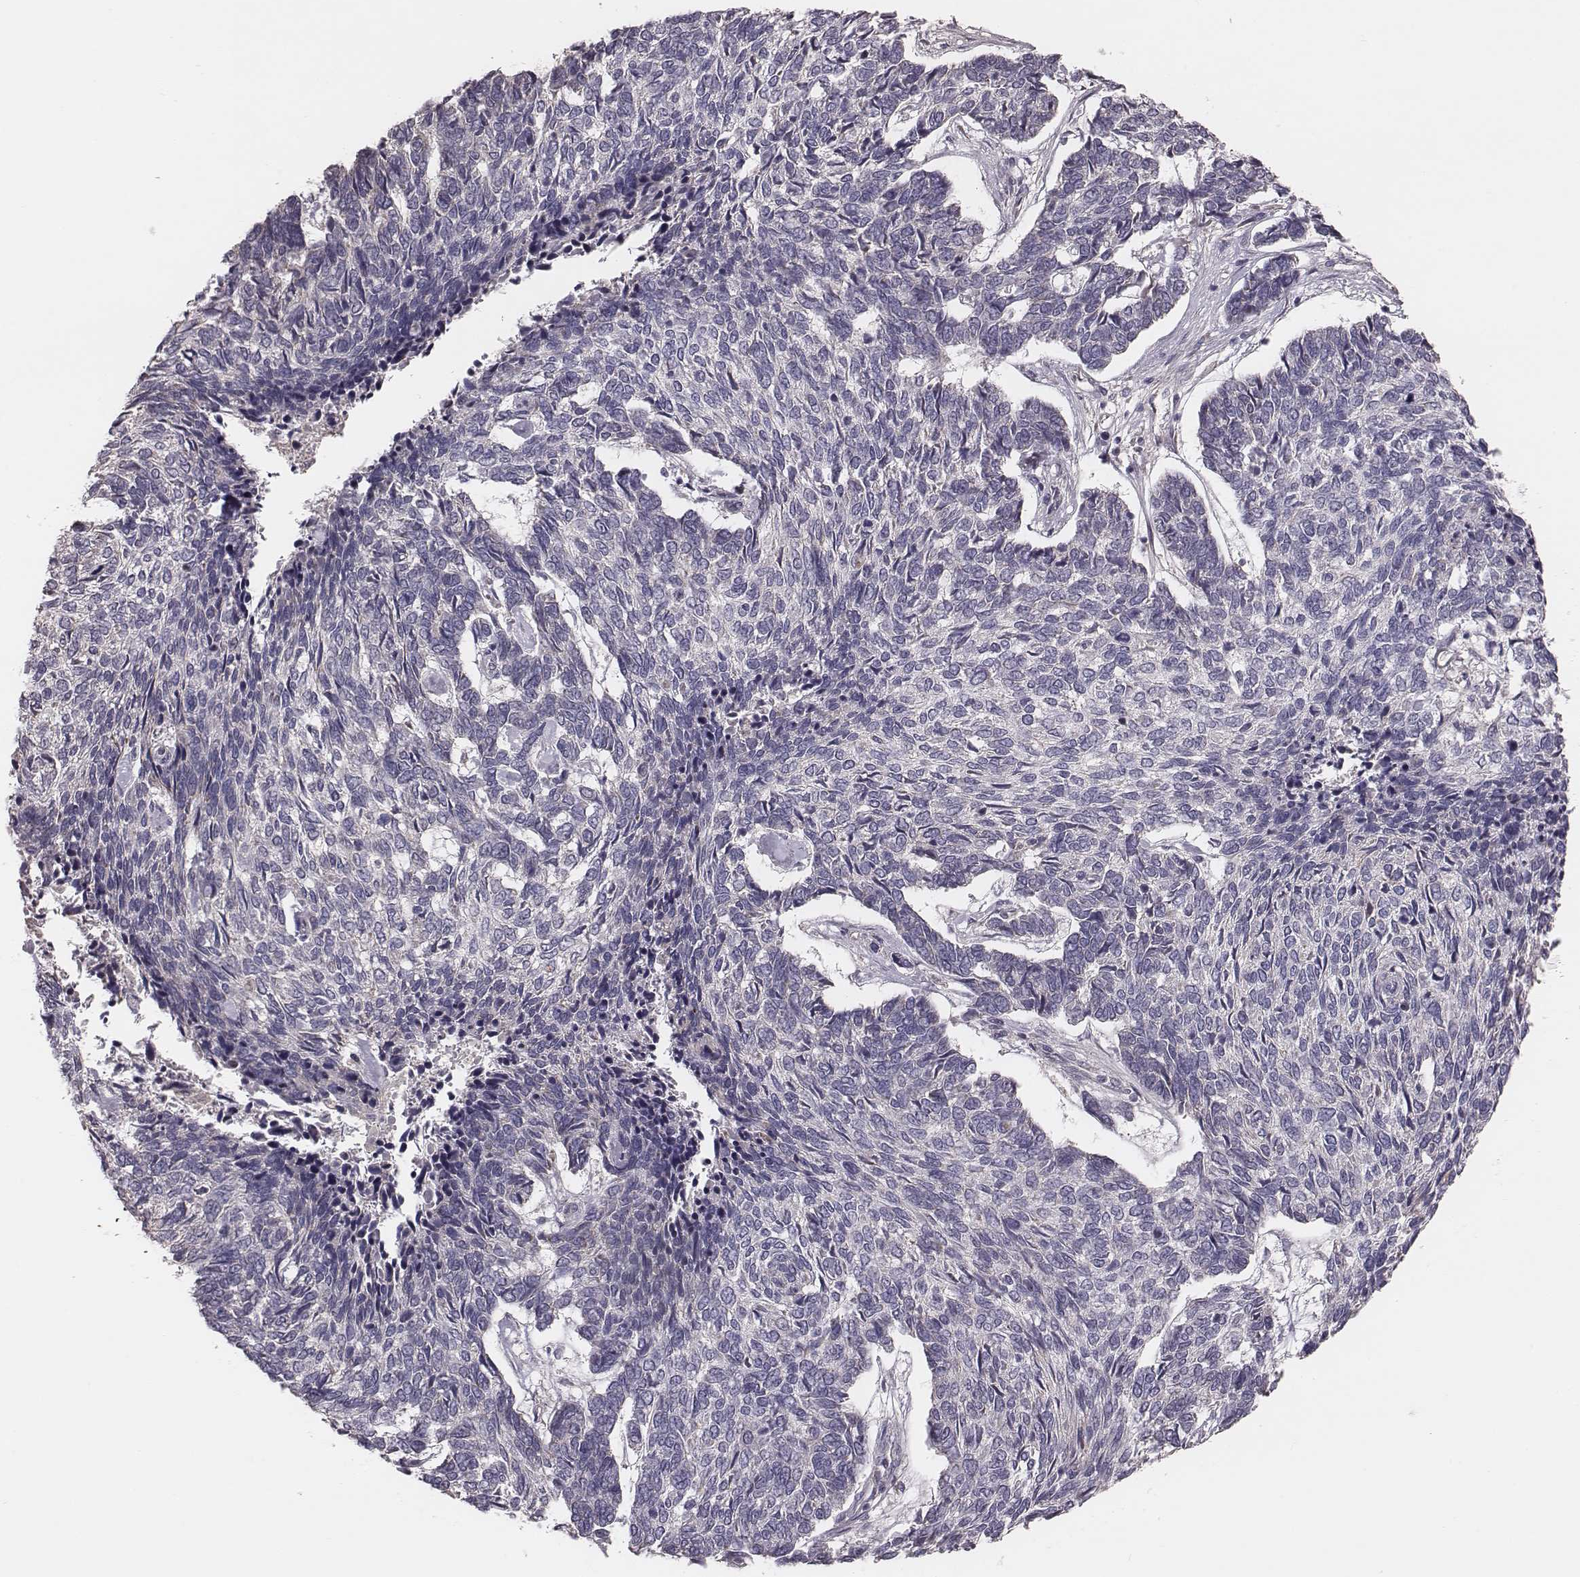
{"staining": {"intensity": "negative", "quantity": "none", "location": "none"}, "tissue": "skin cancer", "cell_type": "Tumor cells", "image_type": "cancer", "snomed": [{"axis": "morphology", "description": "Basal cell carcinoma"}, {"axis": "topography", "description": "Skin"}], "caption": "DAB (3,3'-diaminobenzidine) immunohistochemical staining of skin cancer demonstrates no significant positivity in tumor cells.", "gene": "MRPS27", "patient": {"sex": "female", "age": 65}}